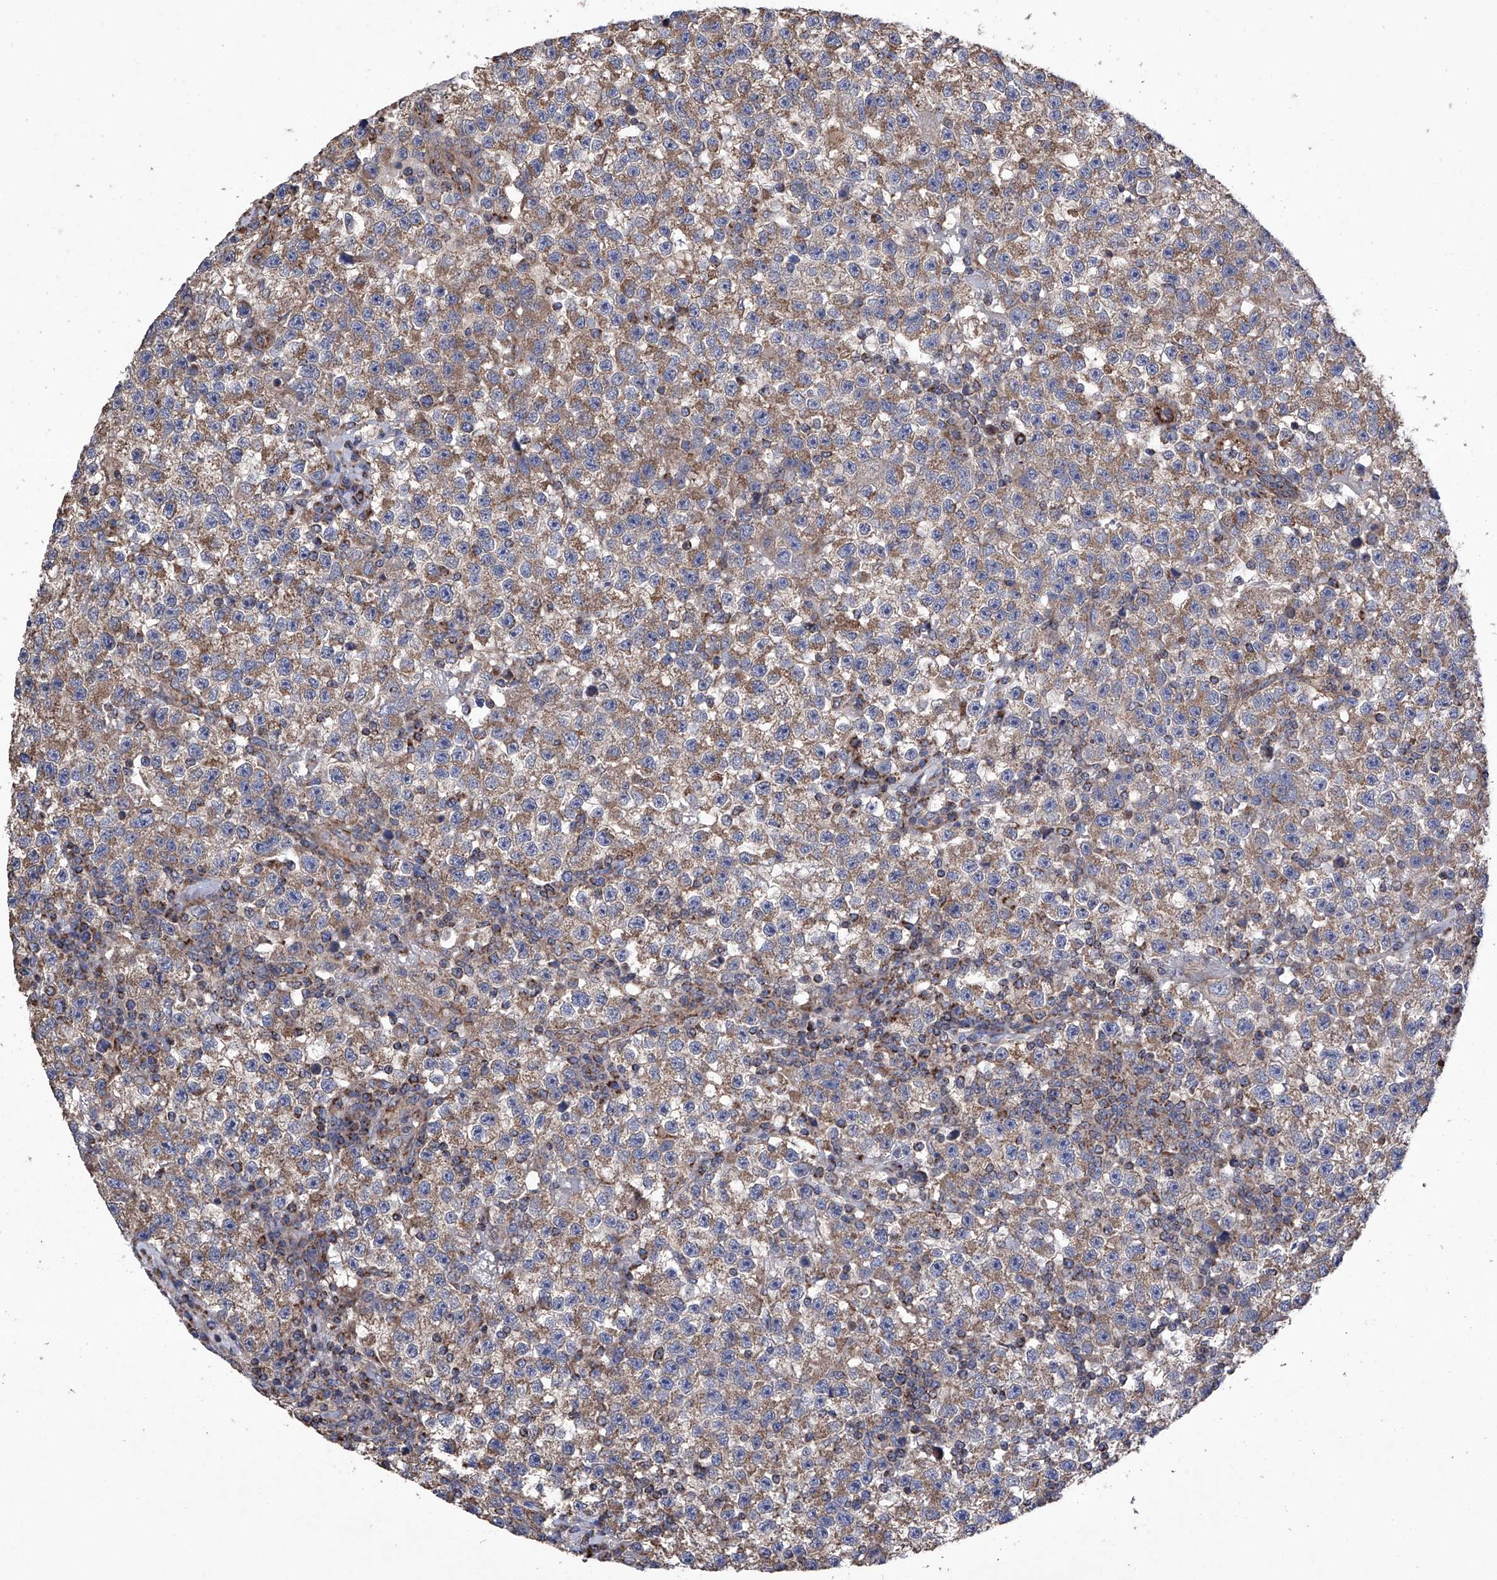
{"staining": {"intensity": "weak", "quantity": ">75%", "location": "cytoplasmic/membranous"}, "tissue": "testis cancer", "cell_type": "Tumor cells", "image_type": "cancer", "snomed": [{"axis": "morphology", "description": "Seminoma, NOS"}, {"axis": "topography", "description": "Testis"}], "caption": "Weak cytoplasmic/membranous positivity for a protein is appreciated in about >75% of tumor cells of seminoma (testis) using immunohistochemistry.", "gene": "EFCAB2", "patient": {"sex": "male", "age": 22}}